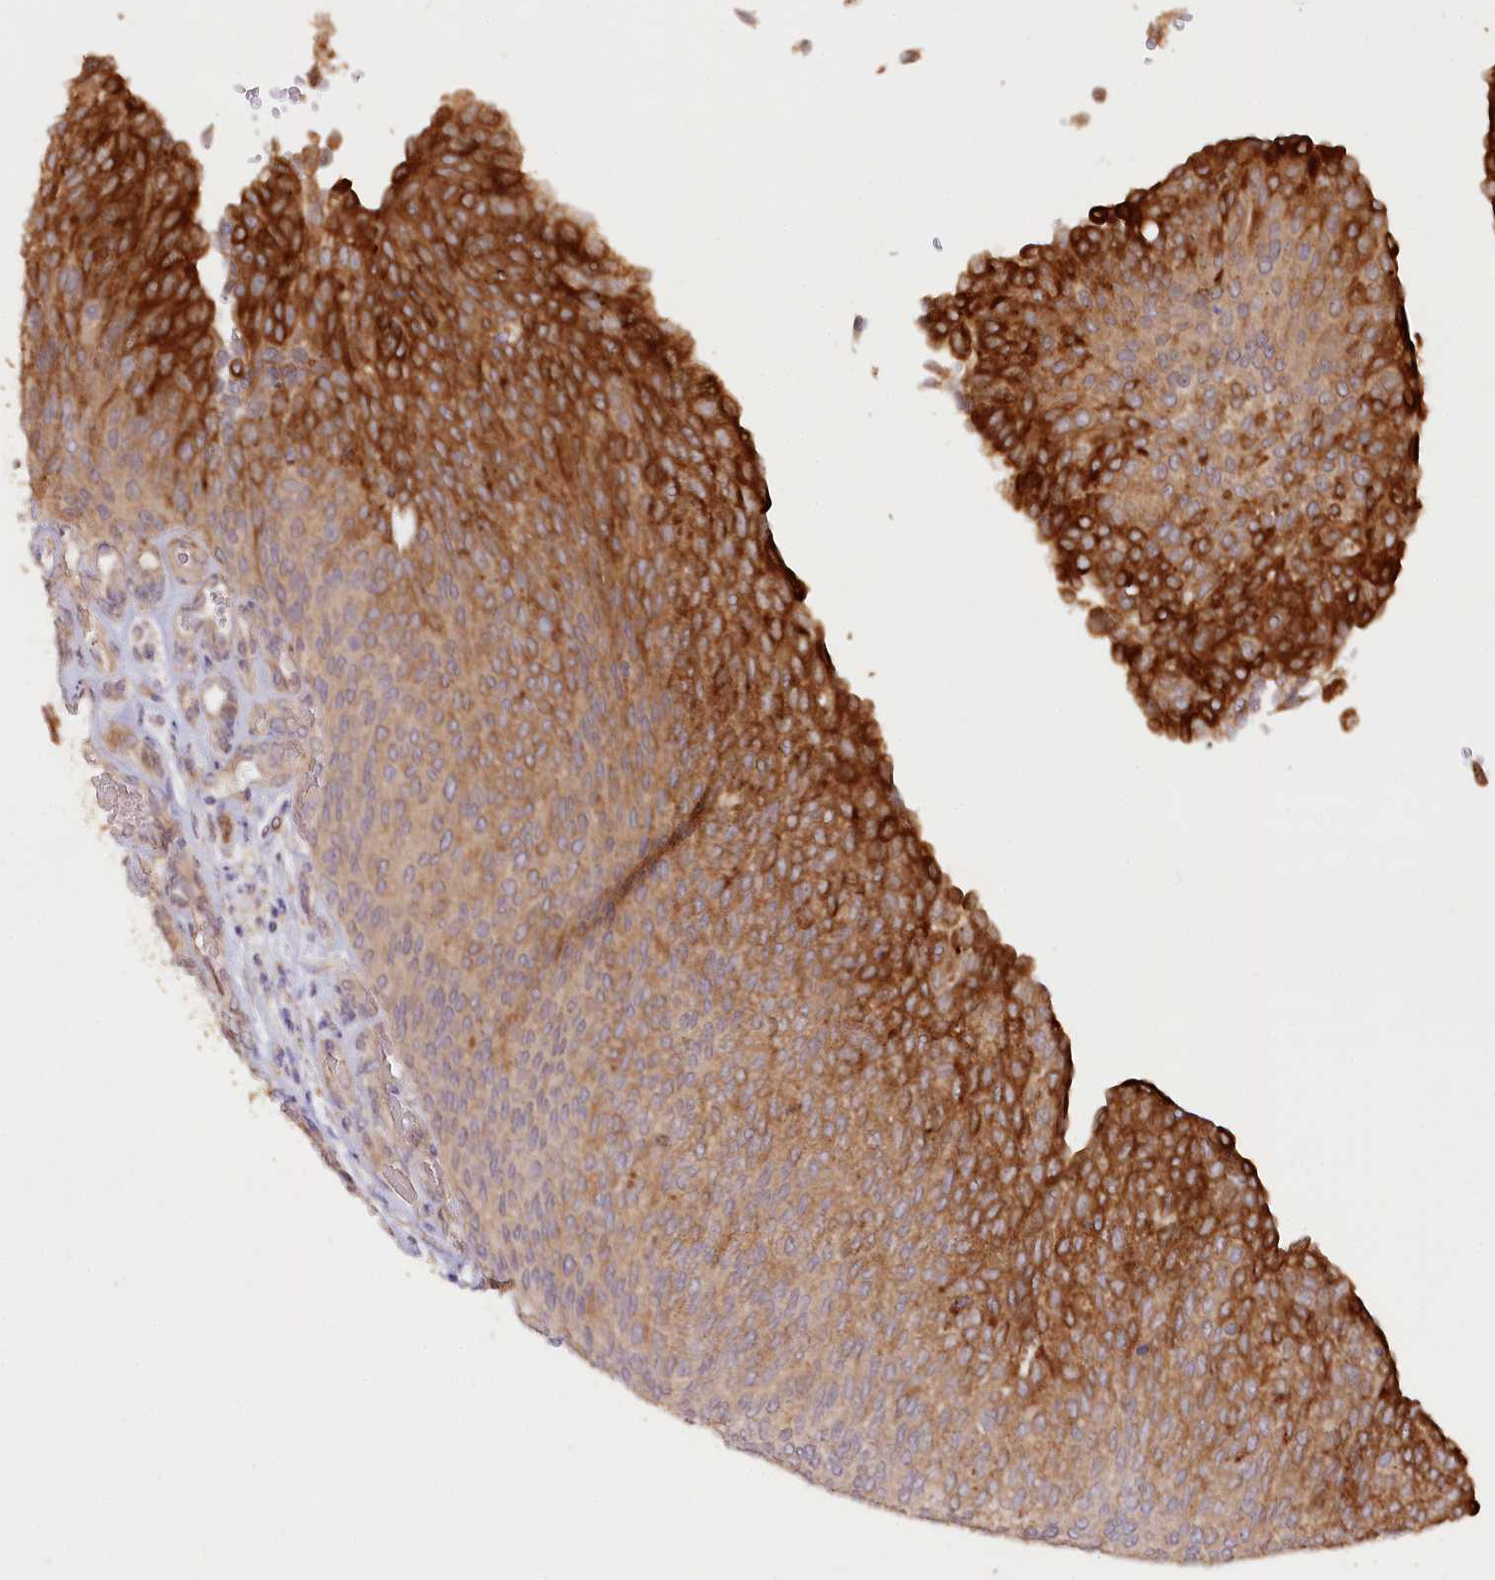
{"staining": {"intensity": "strong", "quantity": "25%-75%", "location": "cytoplasmic/membranous"}, "tissue": "urothelial cancer", "cell_type": "Tumor cells", "image_type": "cancer", "snomed": [{"axis": "morphology", "description": "Urothelial carcinoma, Low grade"}, {"axis": "topography", "description": "Urinary bladder"}], "caption": "Immunohistochemical staining of low-grade urothelial carcinoma displays strong cytoplasmic/membranous protein positivity in about 25%-75% of tumor cells.", "gene": "IRAK1BP1", "patient": {"sex": "female", "age": 79}}